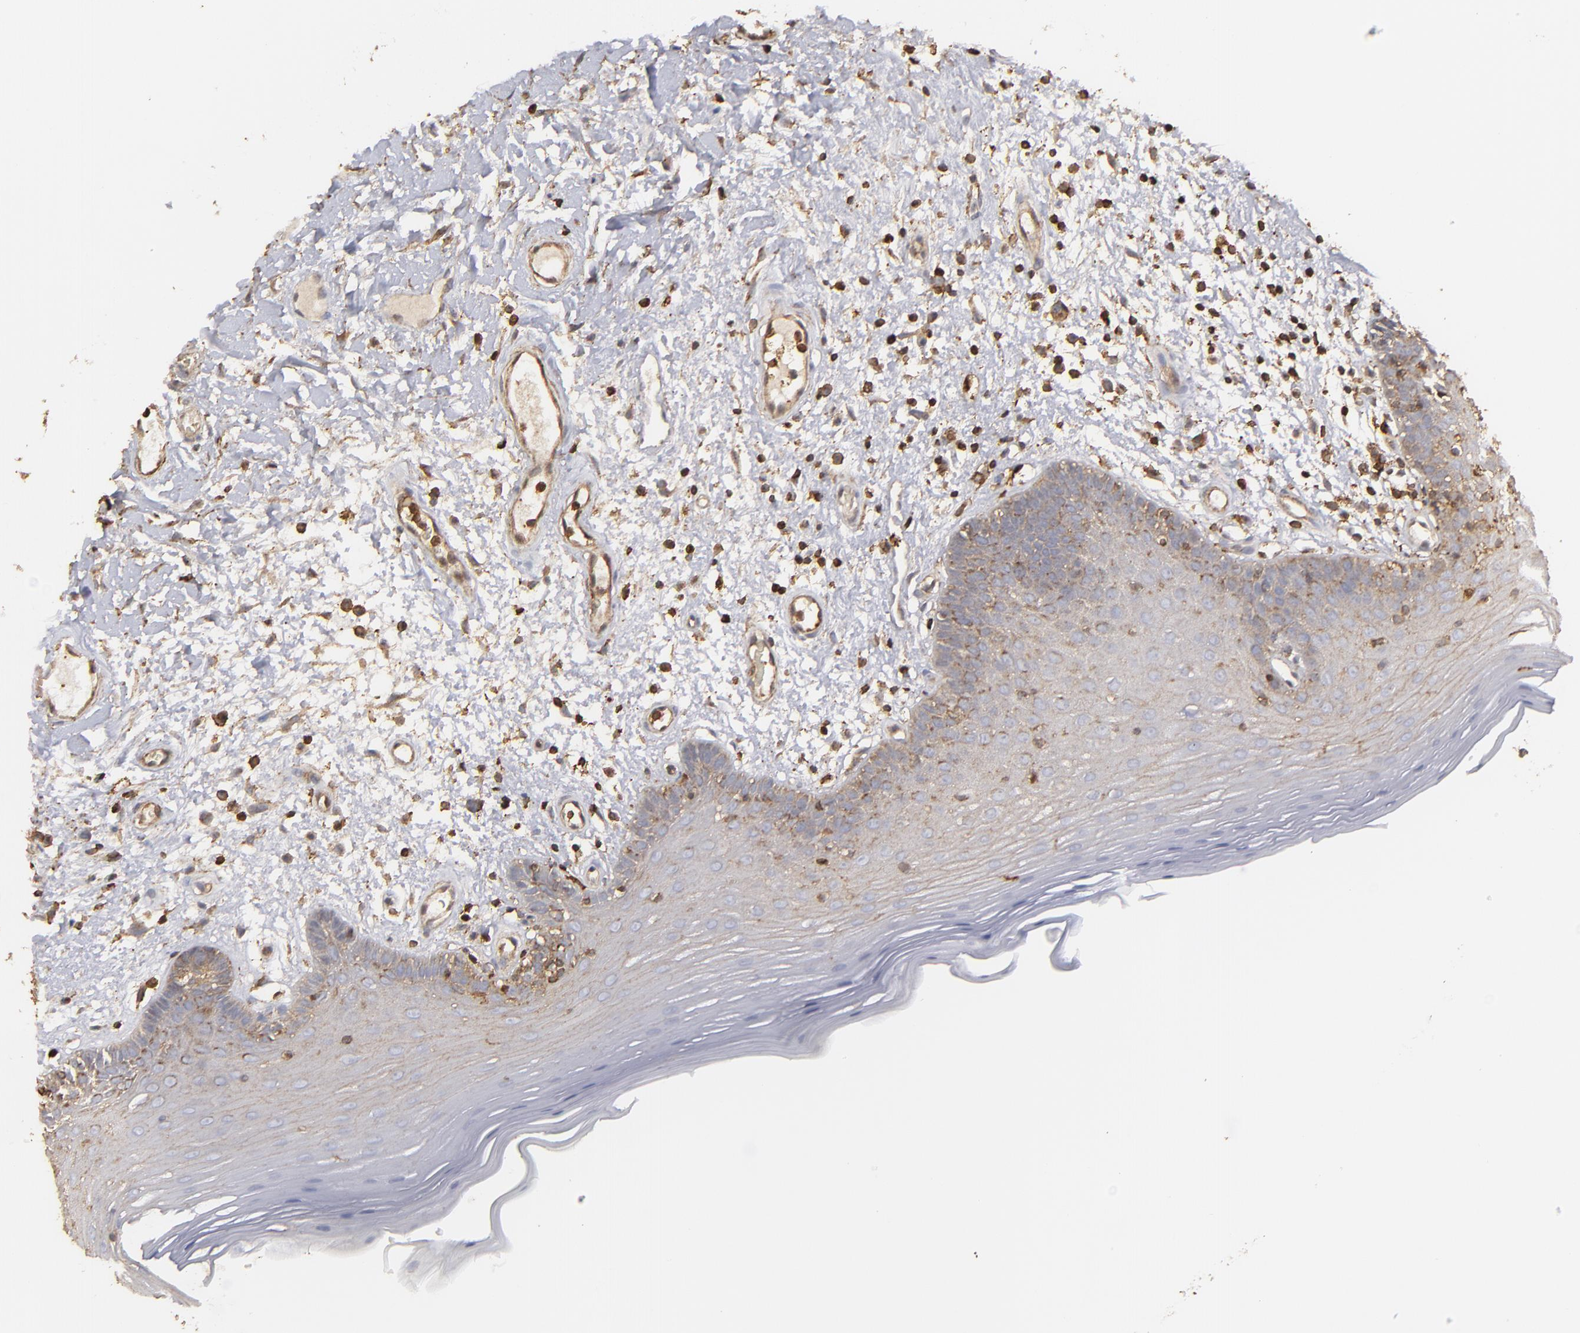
{"staining": {"intensity": "weak", "quantity": "25%-75%", "location": "cytoplasmic/membranous"}, "tissue": "oral mucosa", "cell_type": "Squamous epithelial cells", "image_type": "normal", "snomed": [{"axis": "morphology", "description": "Normal tissue, NOS"}, {"axis": "morphology", "description": "Squamous cell carcinoma, NOS"}, {"axis": "topography", "description": "Skeletal muscle"}, {"axis": "topography", "description": "Oral tissue"}, {"axis": "topography", "description": "Head-Neck"}], "caption": "The immunohistochemical stain shows weak cytoplasmic/membranous expression in squamous epithelial cells of unremarkable oral mucosa. (Stains: DAB (3,3'-diaminobenzidine) in brown, nuclei in blue, Microscopy: brightfield microscopy at high magnification).", "gene": "ACTB", "patient": {"sex": "male", "age": 71}}